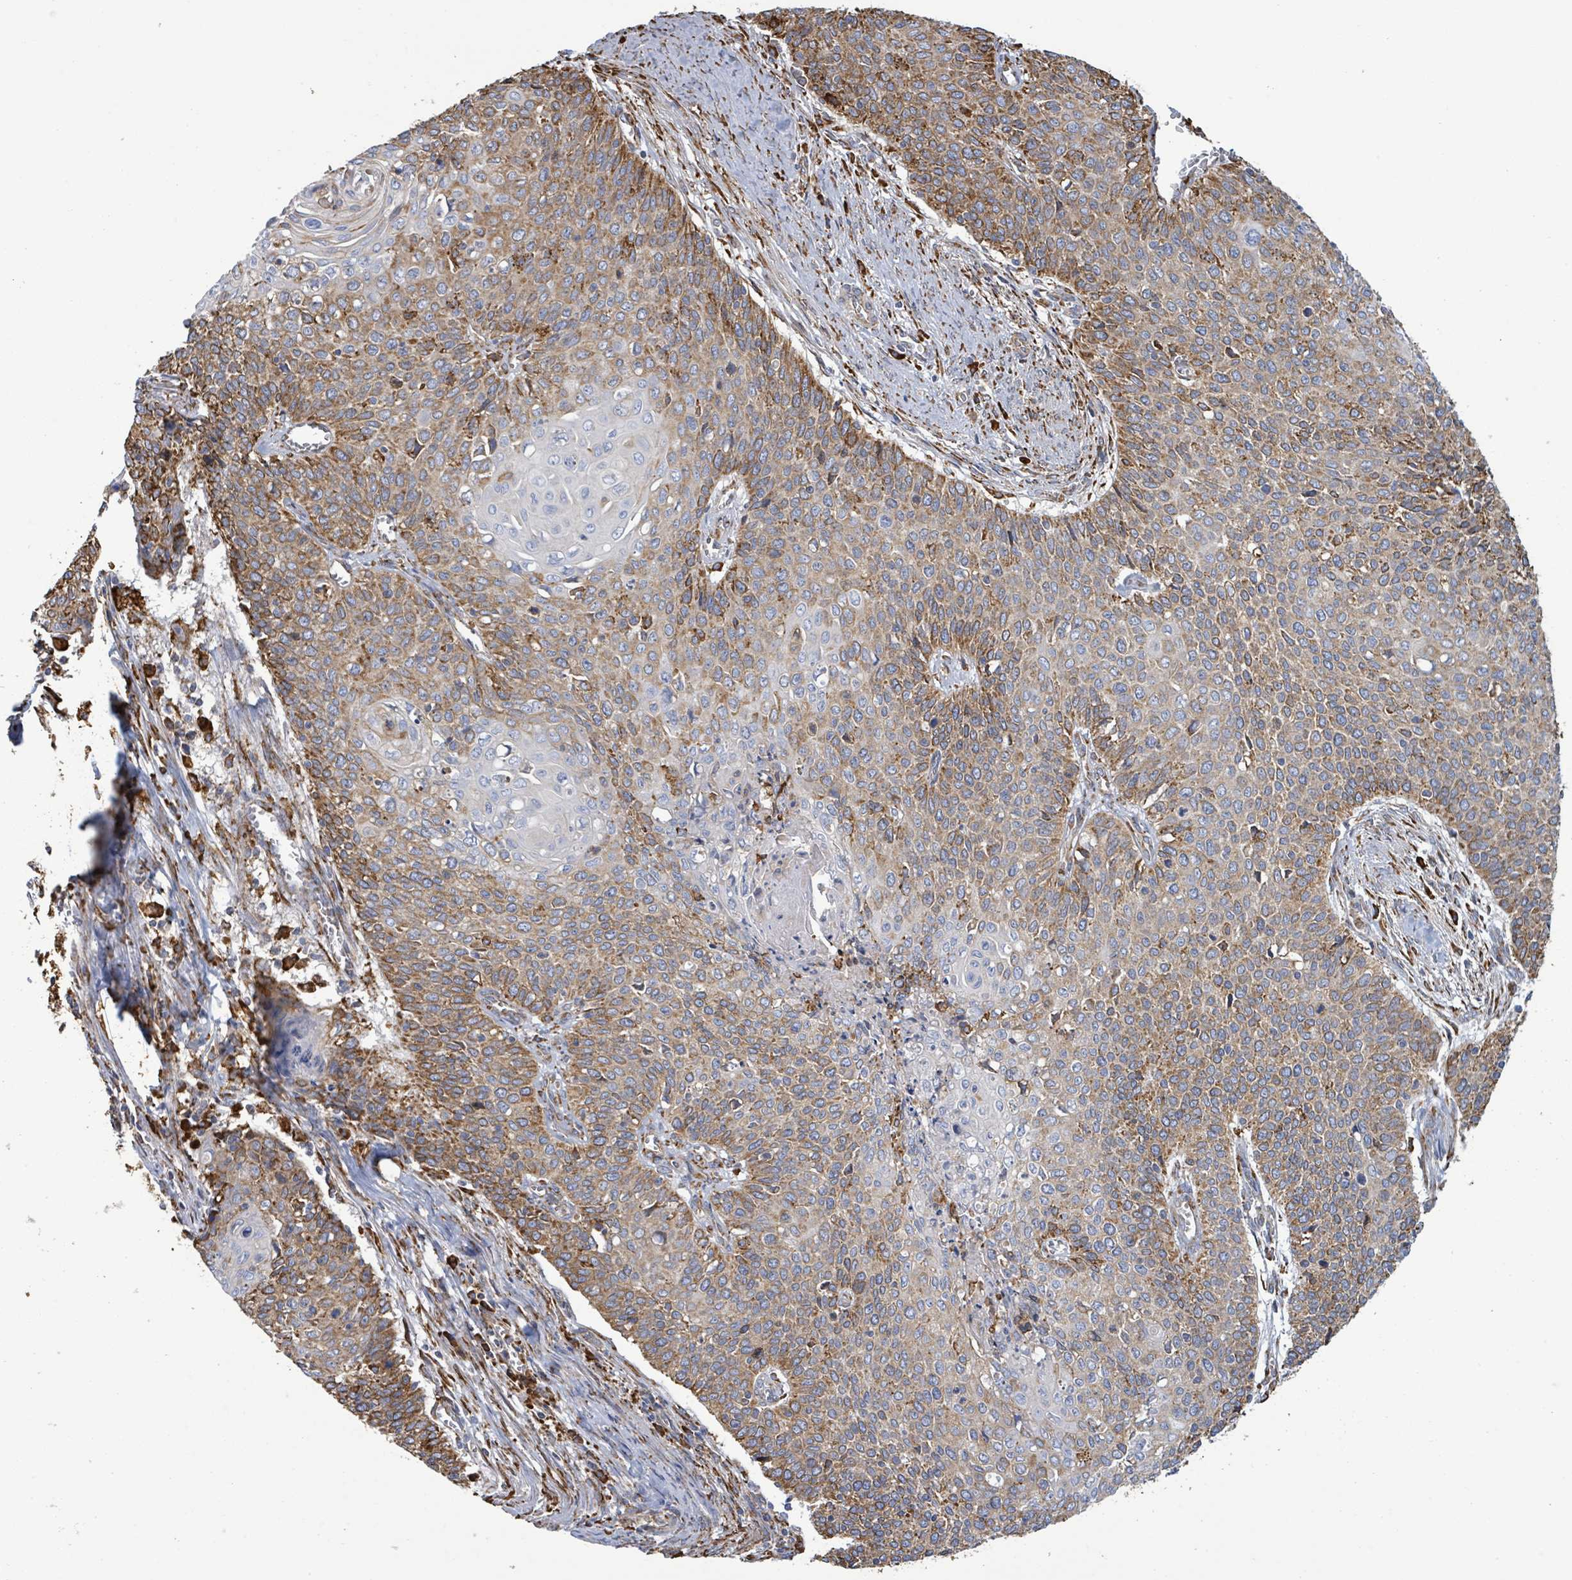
{"staining": {"intensity": "moderate", "quantity": ">75%", "location": "cytoplasmic/membranous"}, "tissue": "cervical cancer", "cell_type": "Tumor cells", "image_type": "cancer", "snomed": [{"axis": "morphology", "description": "Squamous cell carcinoma, NOS"}, {"axis": "topography", "description": "Cervix"}], "caption": "Protein expression analysis of human cervical cancer (squamous cell carcinoma) reveals moderate cytoplasmic/membranous positivity in about >75% of tumor cells.", "gene": "RFPL4A", "patient": {"sex": "female", "age": 39}}